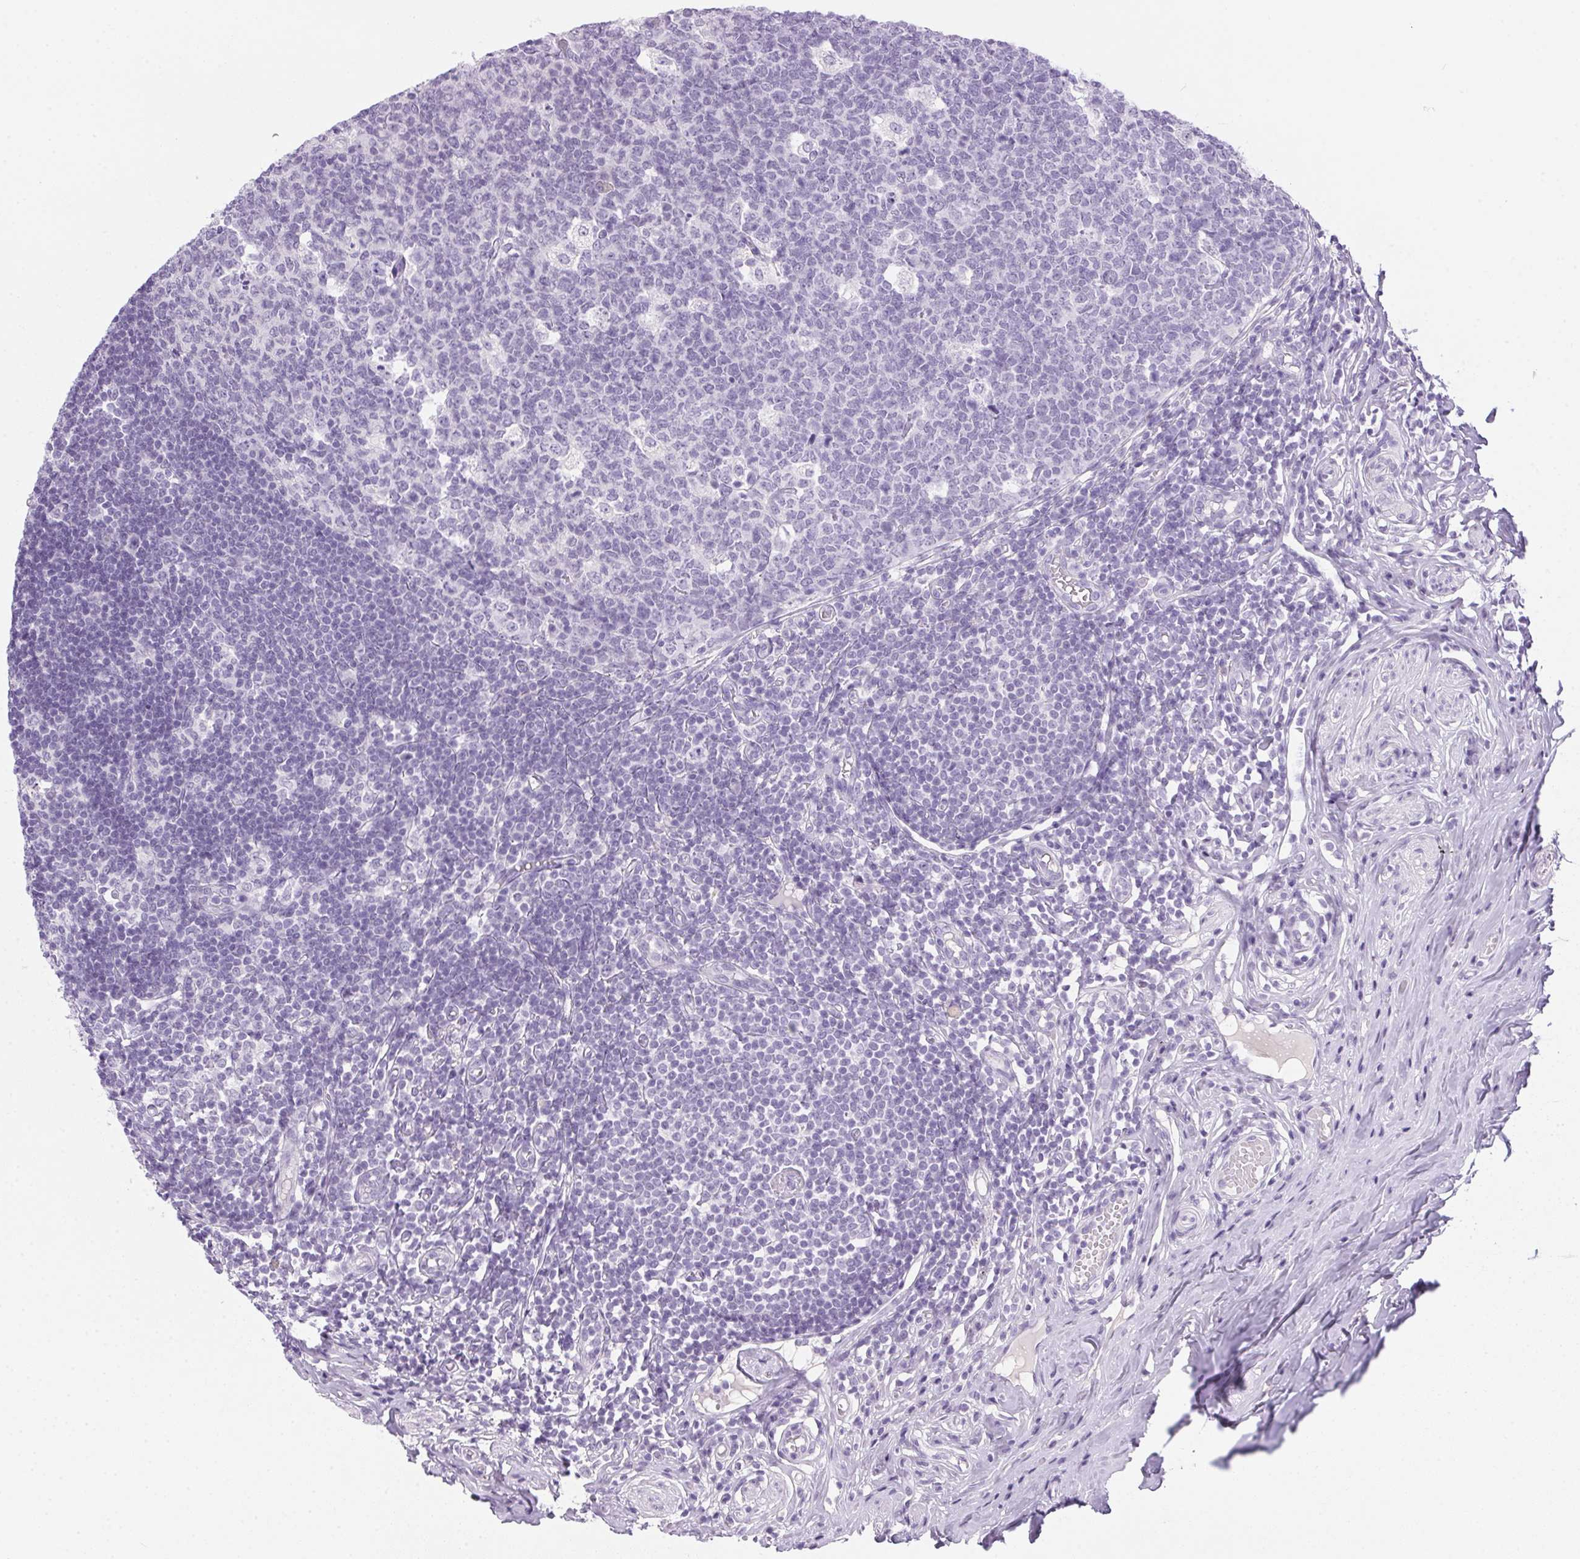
{"staining": {"intensity": "weak", "quantity": "<25%", "location": "cytoplasmic/membranous"}, "tissue": "appendix", "cell_type": "Glandular cells", "image_type": "normal", "snomed": [{"axis": "morphology", "description": "Normal tissue, NOS"}, {"axis": "topography", "description": "Appendix"}], "caption": "DAB (3,3'-diaminobenzidine) immunohistochemical staining of unremarkable human appendix shows no significant expression in glandular cells. (Immunohistochemistry, brightfield microscopy, high magnification).", "gene": "POPDC2", "patient": {"sex": "male", "age": 18}}